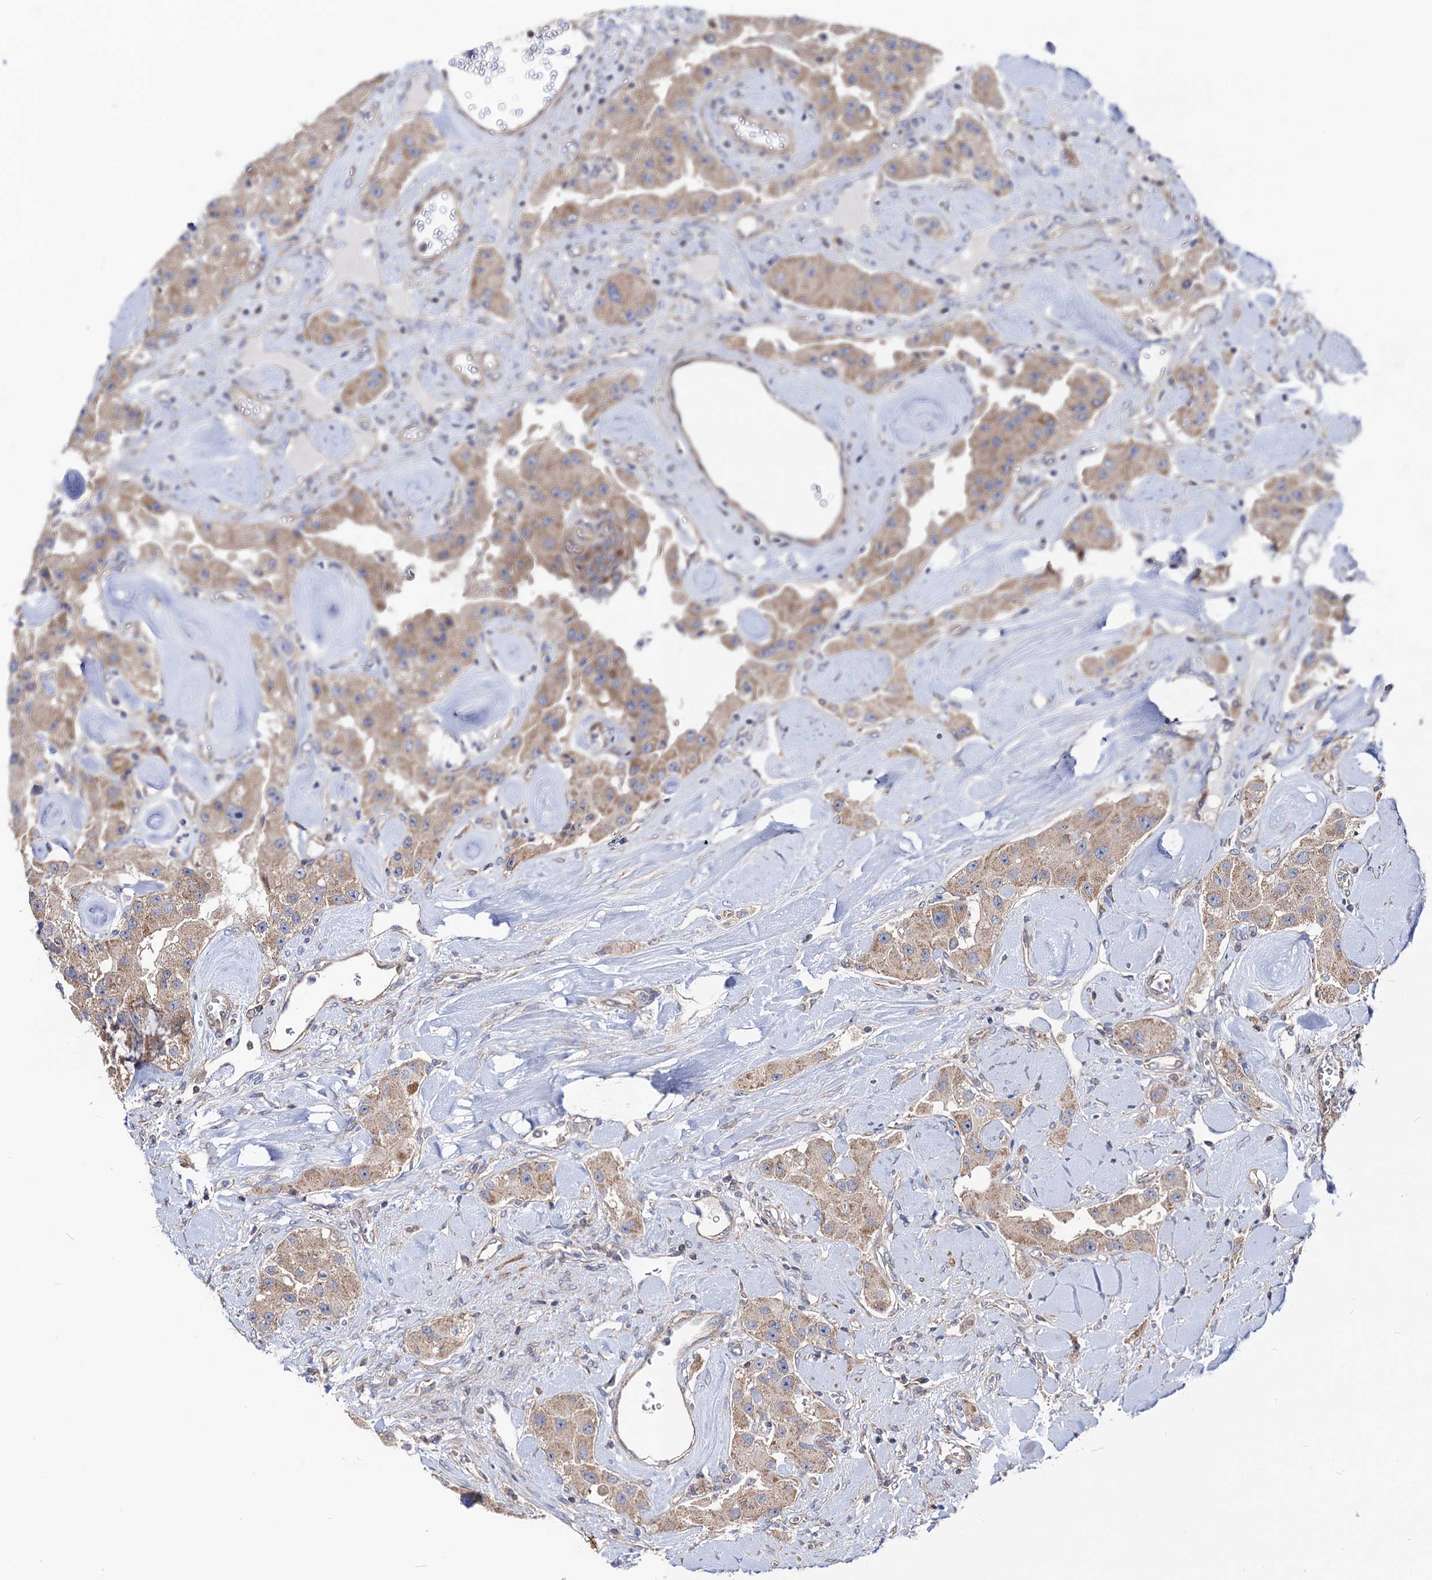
{"staining": {"intensity": "moderate", "quantity": ">75%", "location": "cytoplasmic/membranous"}, "tissue": "carcinoid", "cell_type": "Tumor cells", "image_type": "cancer", "snomed": [{"axis": "morphology", "description": "Carcinoid, malignant, NOS"}, {"axis": "topography", "description": "Pancreas"}], "caption": "Carcinoid stained for a protein (brown) reveals moderate cytoplasmic/membranous positive staining in approximately >75% of tumor cells.", "gene": "DYDC1", "patient": {"sex": "male", "age": 41}}